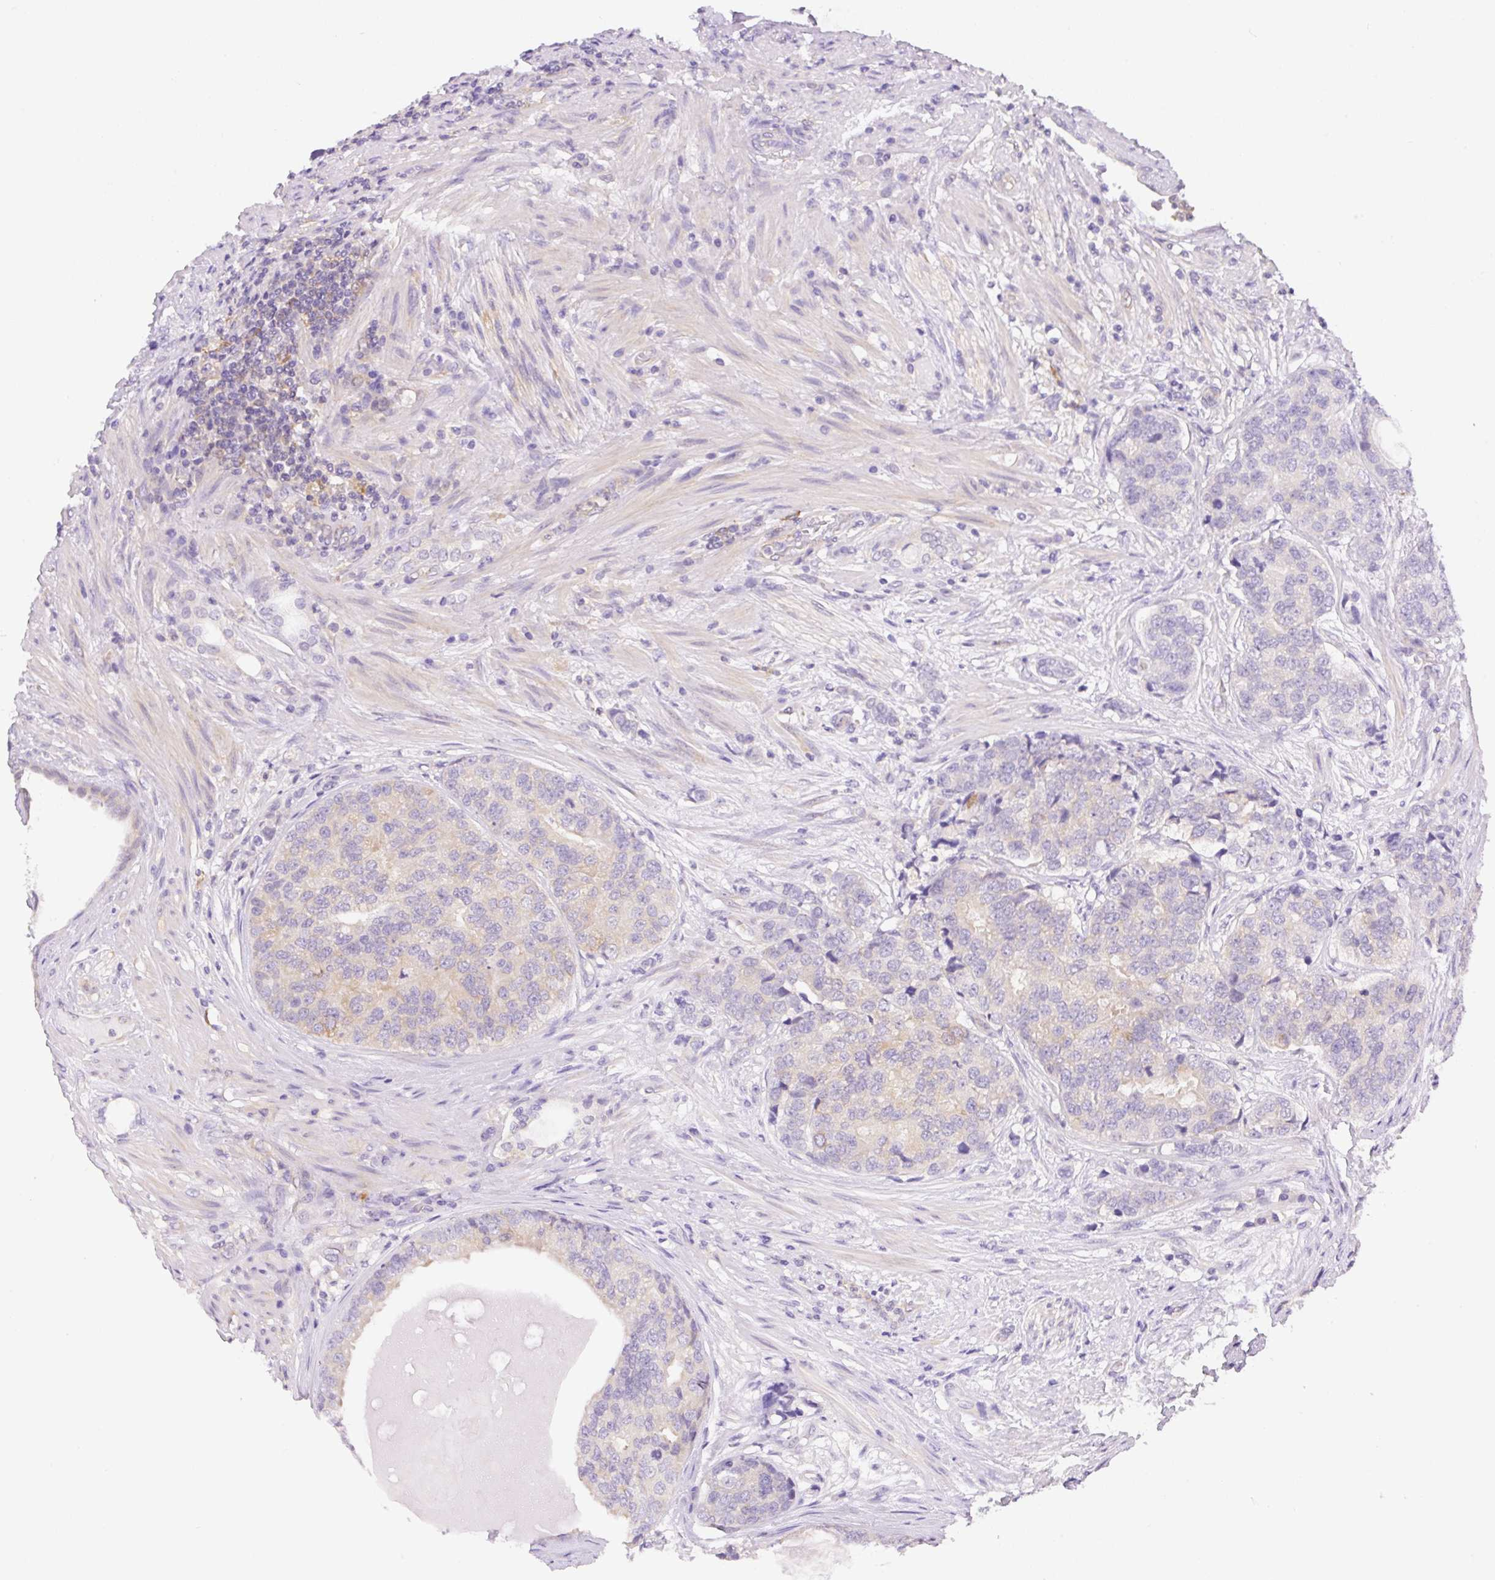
{"staining": {"intensity": "negative", "quantity": "none", "location": "none"}, "tissue": "prostate cancer", "cell_type": "Tumor cells", "image_type": "cancer", "snomed": [{"axis": "morphology", "description": "Adenocarcinoma, High grade"}, {"axis": "topography", "description": "Prostate"}], "caption": "This is a photomicrograph of immunohistochemistry staining of high-grade adenocarcinoma (prostate), which shows no expression in tumor cells. The staining was performed using DAB (3,3'-diaminobenzidine) to visualize the protein expression in brown, while the nuclei were stained in blue with hematoxylin (Magnification: 20x).", "gene": "CAMK2B", "patient": {"sex": "male", "age": 68}}